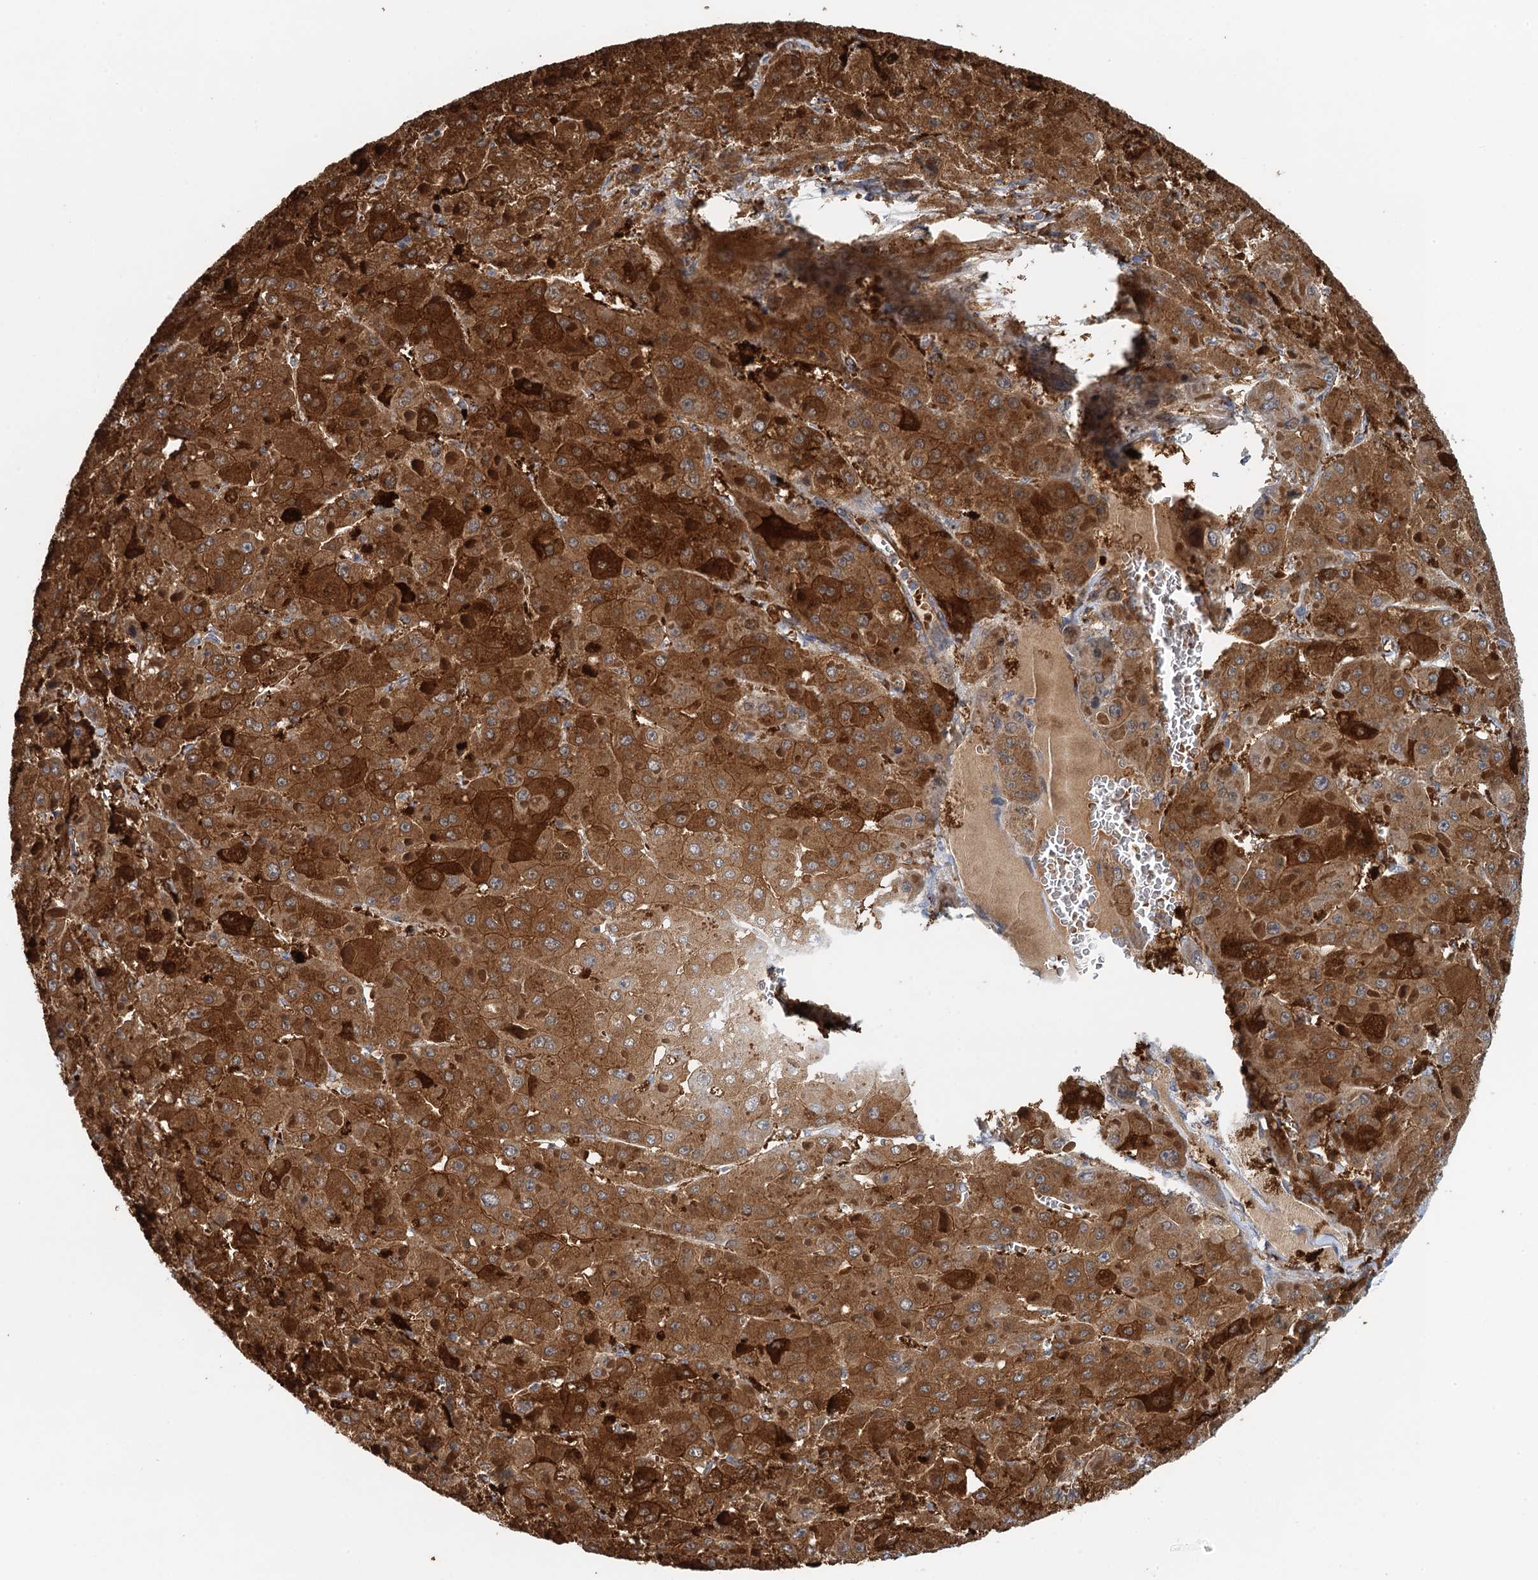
{"staining": {"intensity": "strong", "quantity": ">75%", "location": "cytoplasmic/membranous"}, "tissue": "liver cancer", "cell_type": "Tumor cells", "image_type": "cancer", "snomed": [{"axis": "morphology", "description": "Carcinoma, Hepatocellular, NOS"}, {"axis": "topography", "description": "Liver"}], "caption": "Tumor cells demonstrate strong cytoplasmic/membranous expression in approximately >75% of cells in liver cancer.", "gene": "RSAD2", "patient": {"sex": "female", "age": 73}}